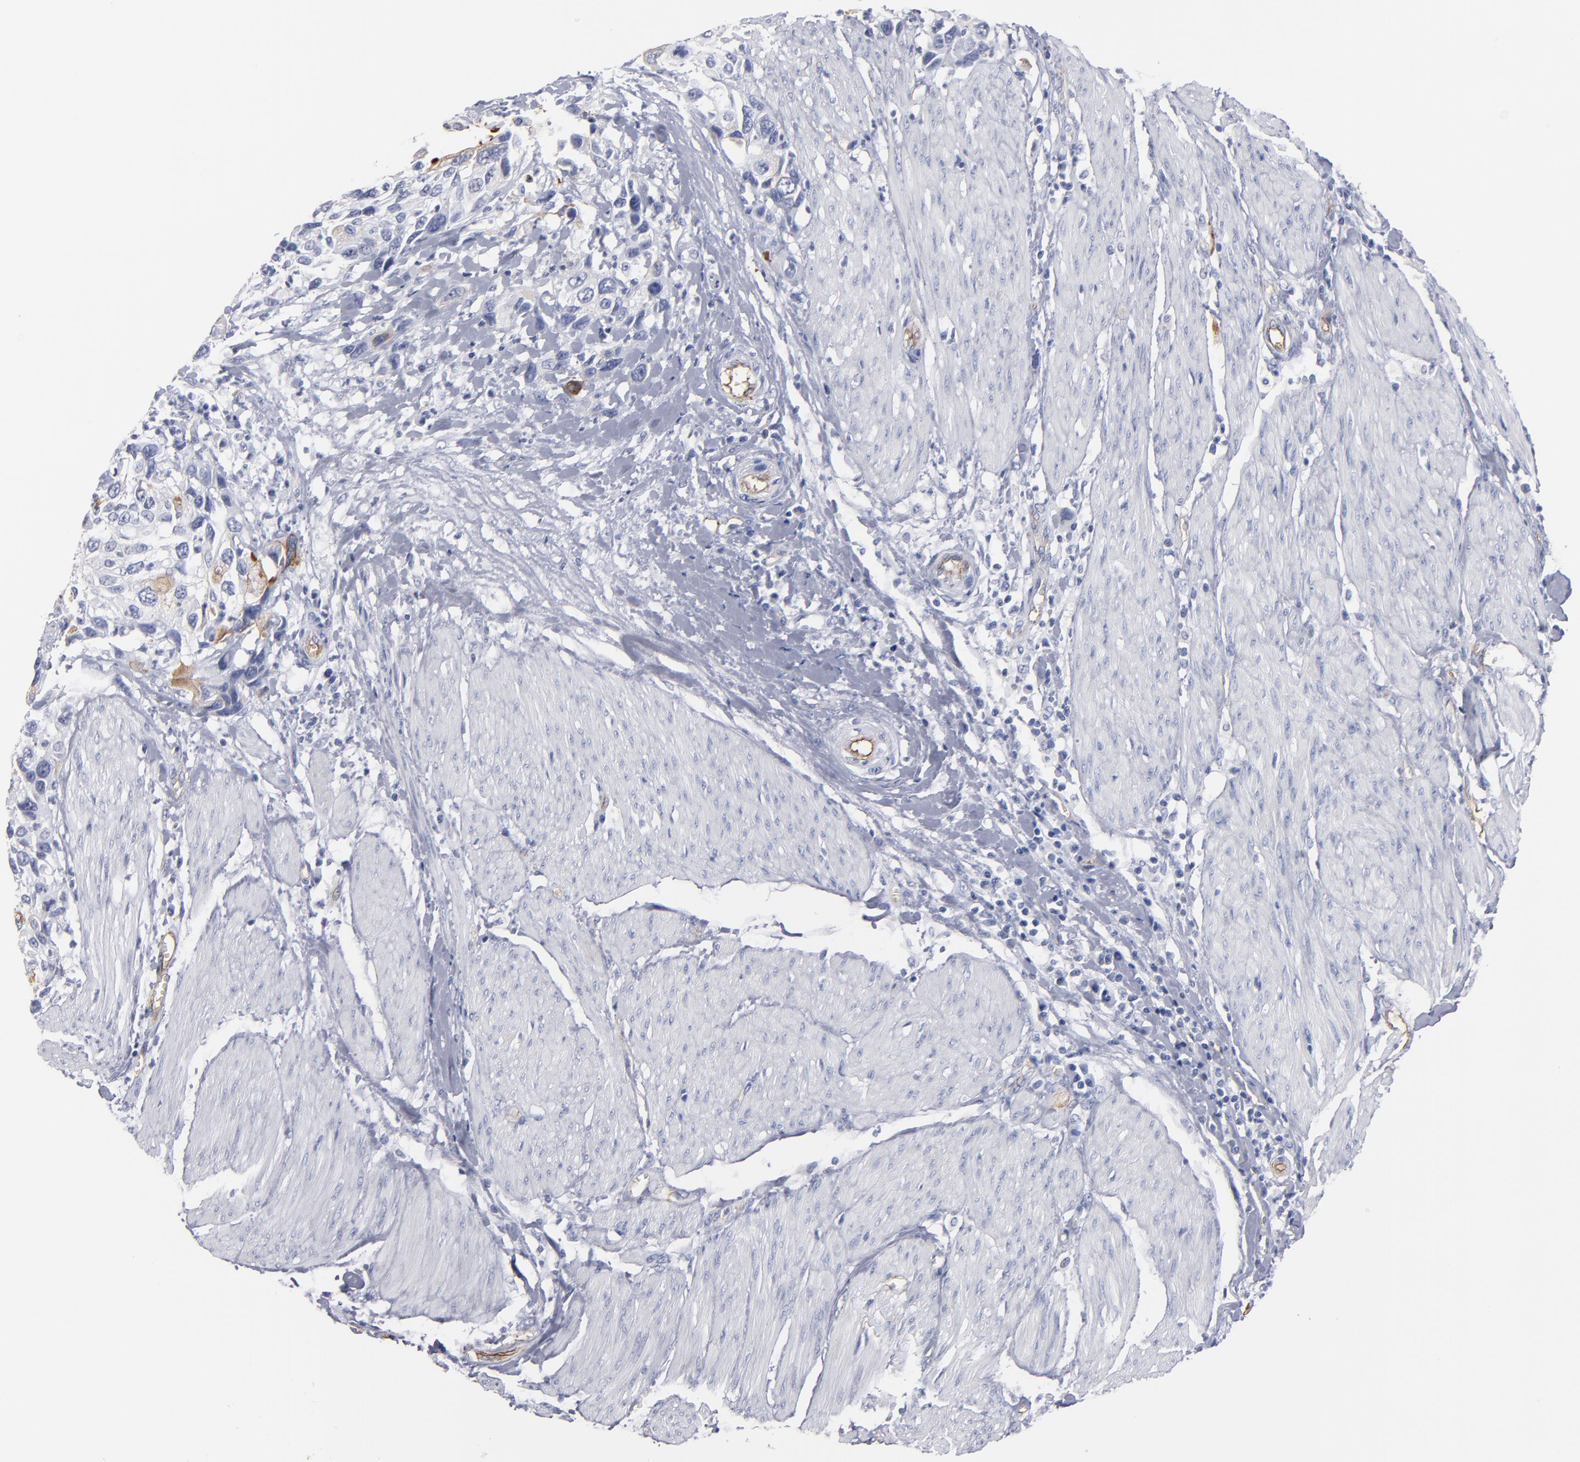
{"staining": {"intensity": "weak", "quantity": "<25%", "location": "cytoplasmic/membranous"}, "tissue": "urothelial cancer", "cell_type": "Tumor cells", "image_type": "cancer", "snomed": [{"axis": "morphology", "description": "Urothelial carcinoma, High grade"}, {"axis": "topography", "description": "Urinary bladder"}], "caption": "Histopathology image shows no significant protein expression in tumor cells of urothelial carcinoma (high-grade).", "gene": "TM4SF1", "patient": {"sex": "male", "age": 66}}